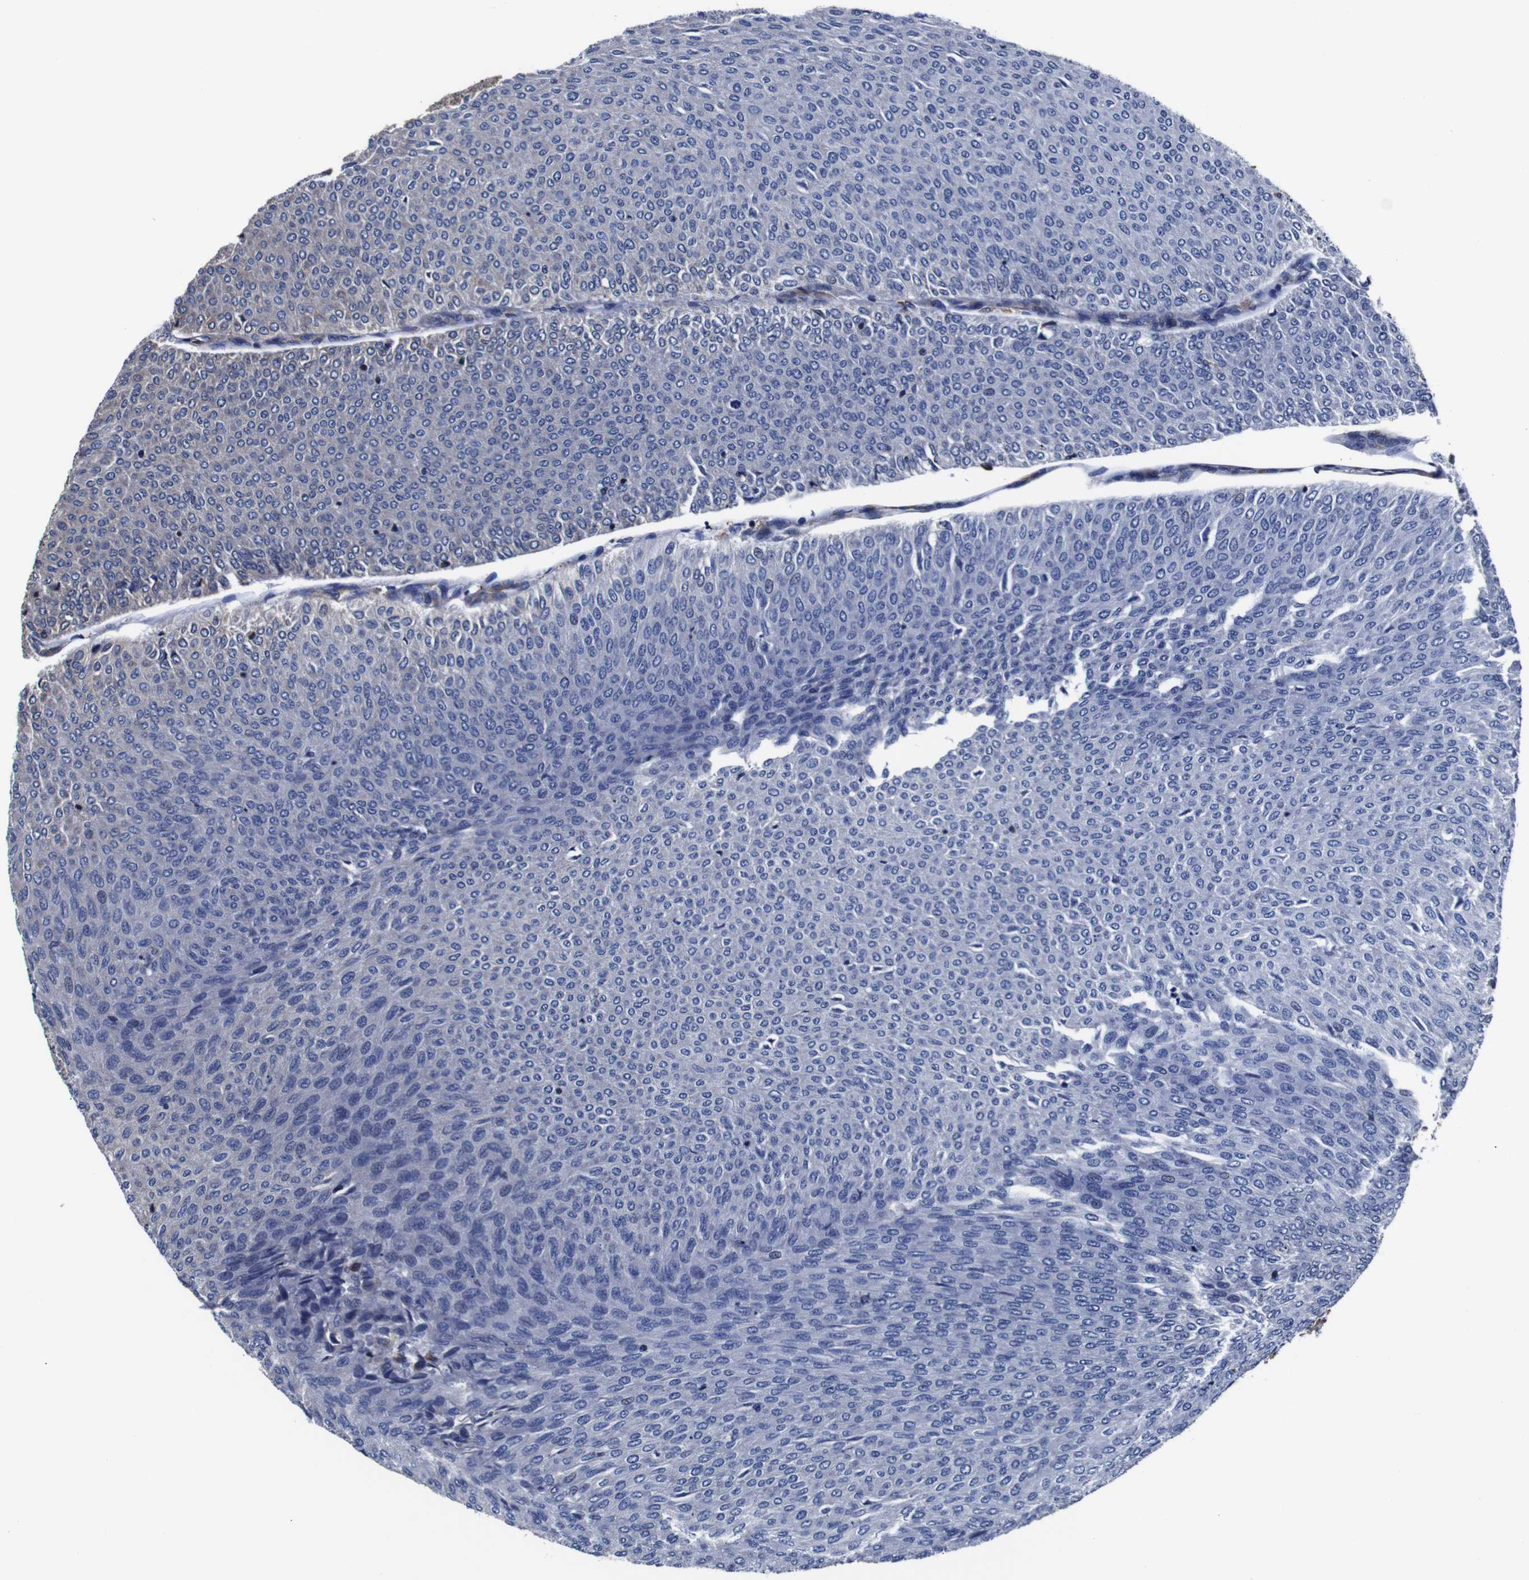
{"staining": {"intensity": "weak", "quantity": "<25%", "location": "cytoplasmic/membranous"}, "tissue": "urothelial cancer", "cell_type": "Tumor cells", "image_type": "cancer", "snomed": [{"axis": "morphology", "description": "Urothelial carcinoma, Low grade"}, {"axis": "topography", "description": "Urinary bladder"}], "caption": "A photomicrograph of human low-grade urothelial carcinoma is negative for staining in tumor cells.", "gene": "PPIB", "patient": {"sex": "male", "age": 78}}